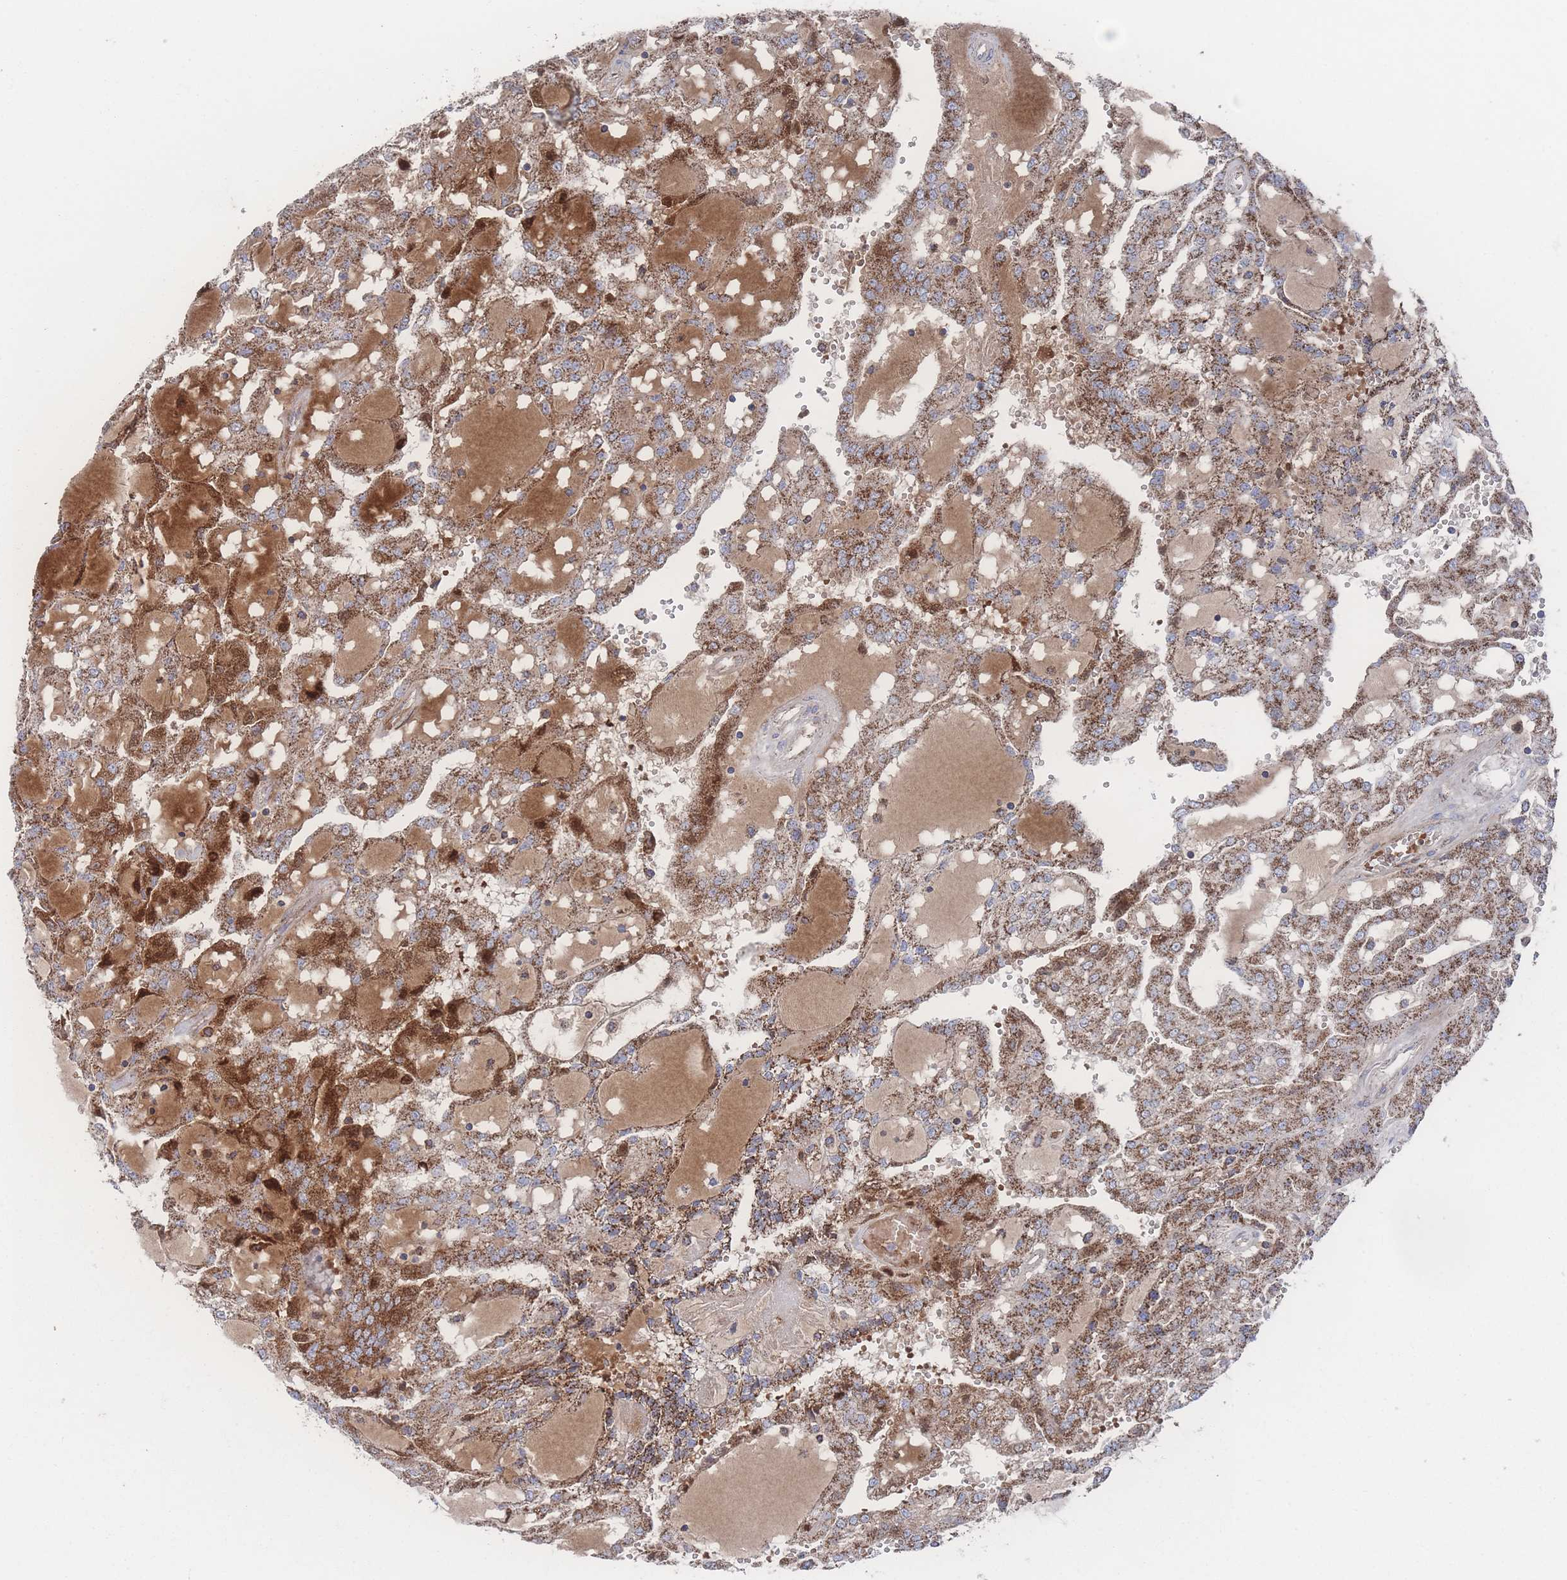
{"staining": {"intensity": "strong", "quantity": ">75%", "location": "cytoplasmic/membranous"}, "tissue": "renal cancer", "cell_type": "Tumor cells", "image_type": "cancer", "snomed": [{"axis": "morphology", "description": "Adenocarcinoma, NOS"}, {"axis": "topography", "description": "Kidney"}], "caption": "This photomicrograph reveals immunohistochemistry staining of adenocarcinoma (renal), with high strong cytoplasmic/membranous positivity in approximately >75% of tumor cells.", "gene": "PEX14", "patient": {"sex": "male", "age": 63}}